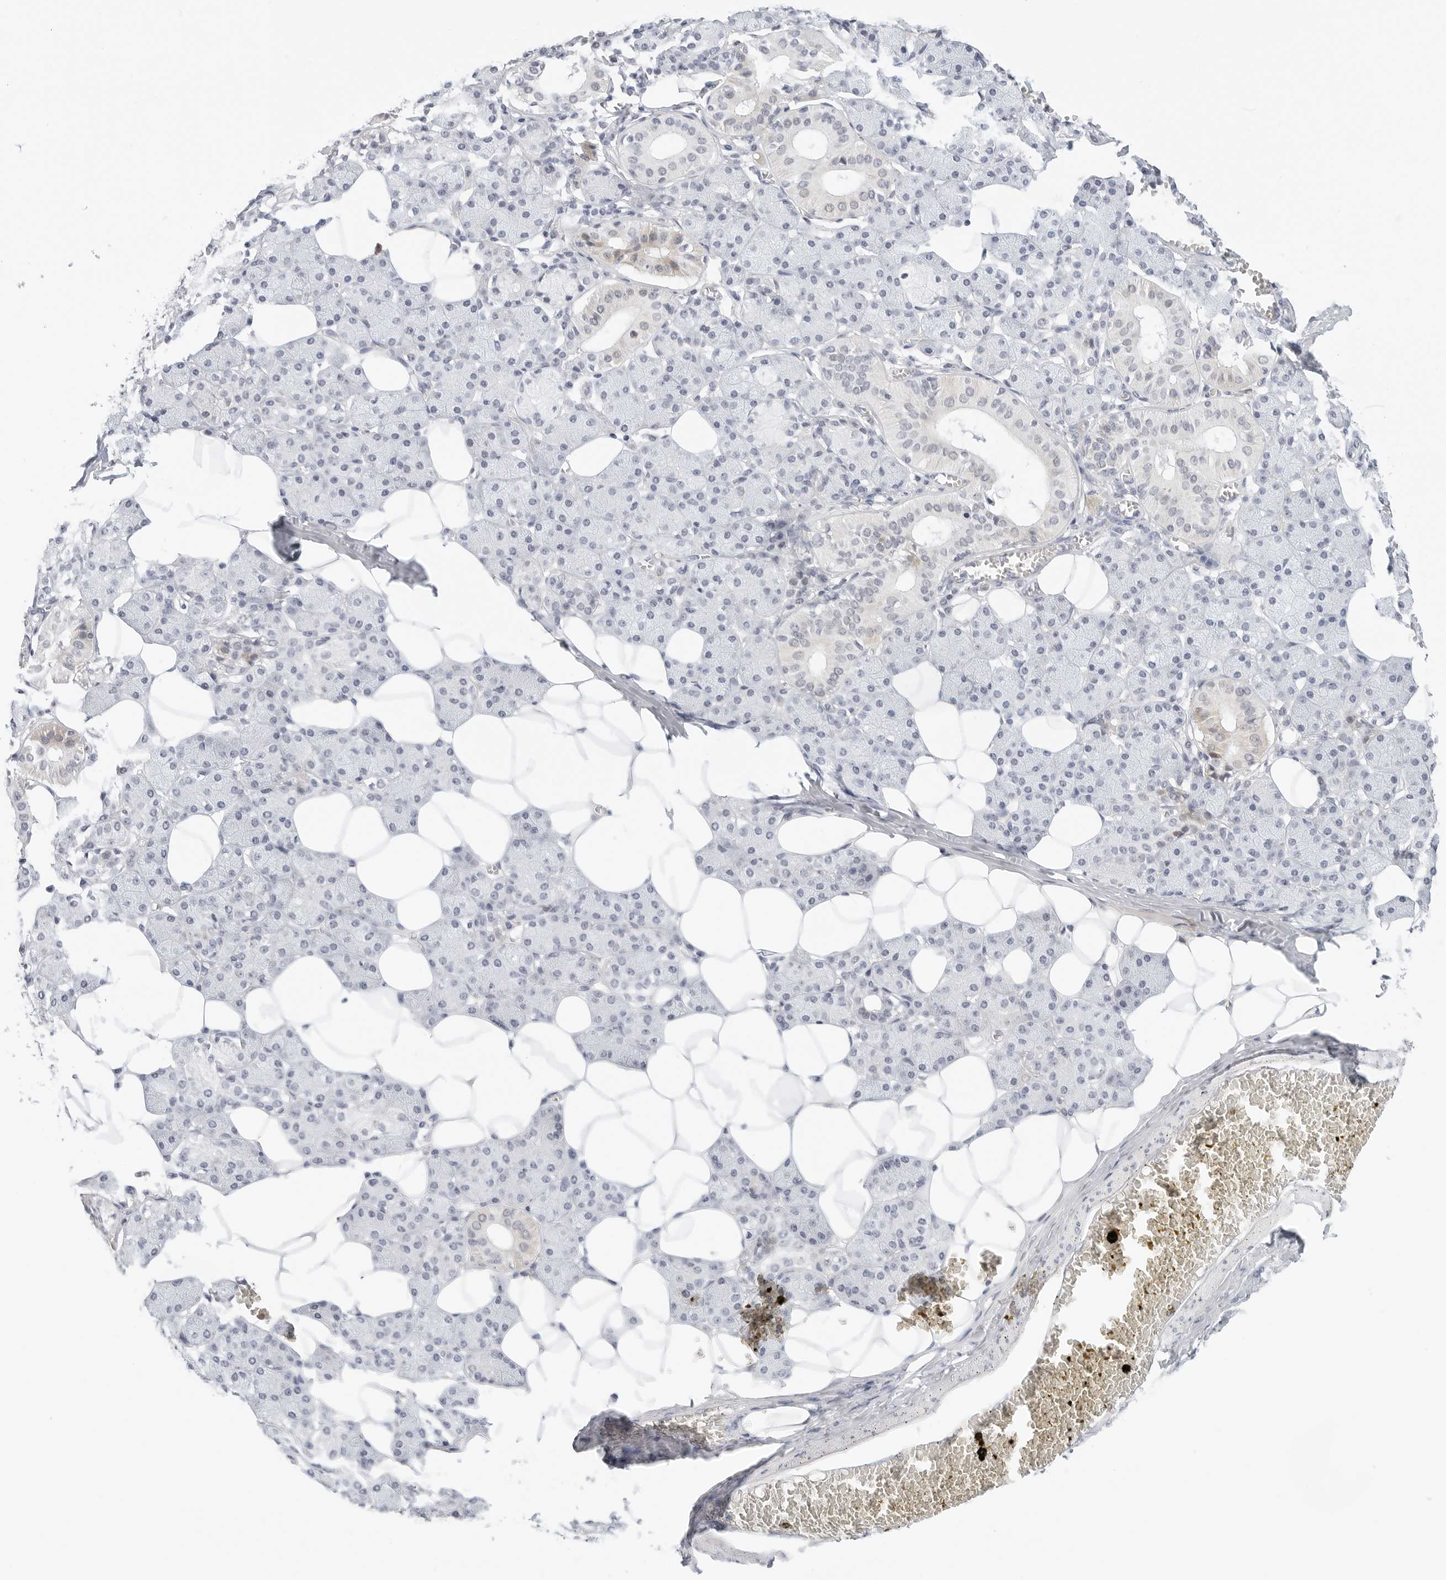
{"staining": {"intensity": "negative", "quantity": "none", "location": "none"}, "tissue": "salivary gland", "cell_type": "Glandular cells", "image_type": "normal", "snomed": [{"axis": "morphology", "description": "Normal tissue, NOS"}, {"axis": "topography", "description": "Salivary gland"}], "caption": "Normal salivary gland was stained to show a protein in brown. There is no significant expression in glandular cells. (Brightfield microscopy of DAB IHC at high magnification).", "gene": "TSEN2", "patient": {"sex": "female", "age": 33}}